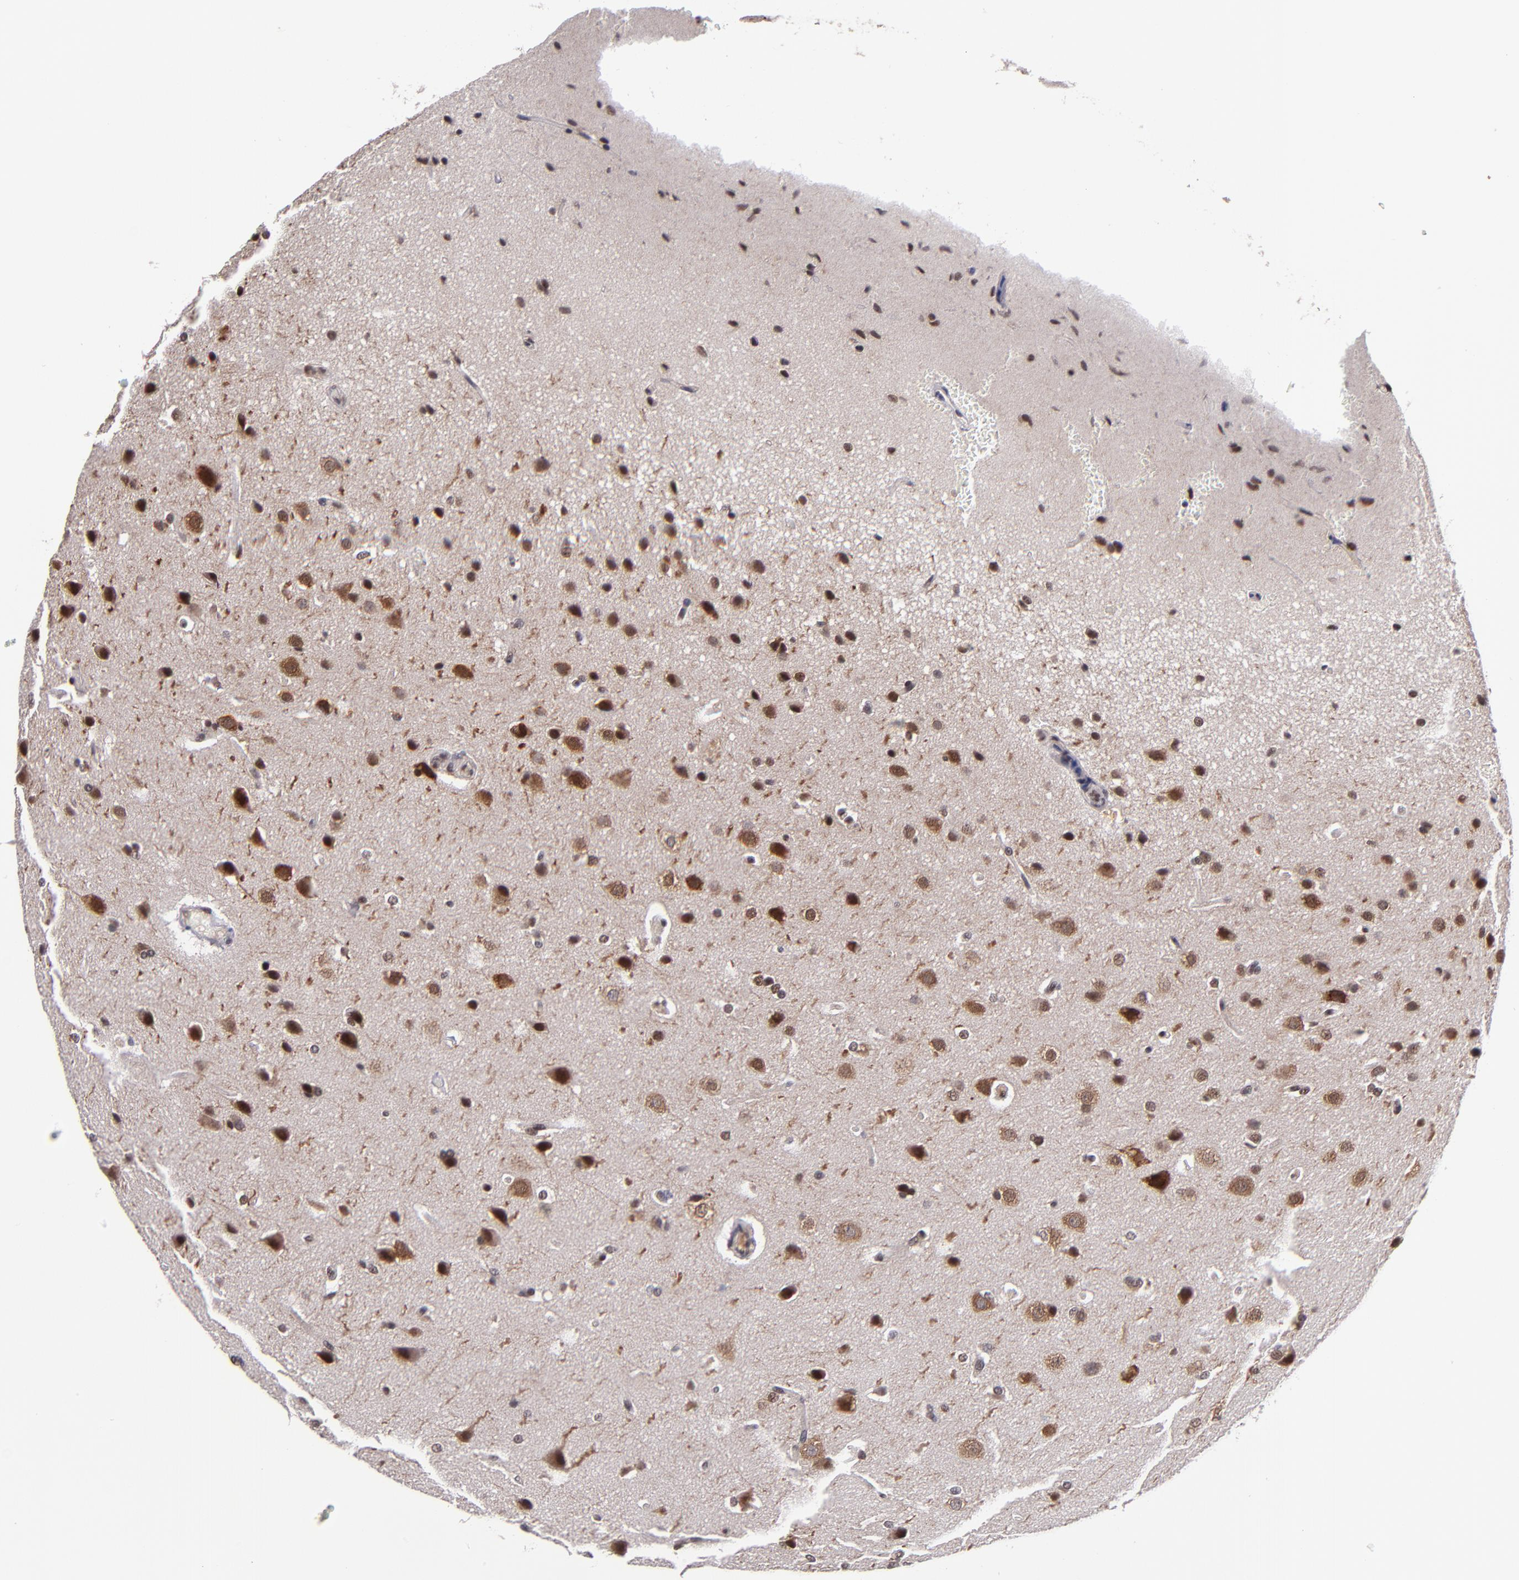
{"staining": {"intensity": "moderate", "quantity": ">75%", "location": "nuclear"}, "tissue": "glioma", "cell_type": "Tumor cells", "image_type": "cancer", "snomed": [{"axis": "morphology", "description": "Glioma, malignant, Low grade"}, {"axis": "topography", "description": "Cerebral cortex"}], "caption": "DAB (3,3'-diaminobenzidine) immunohistochemical staining of malignant low-grade glioma demonstrates moderate nuclear protein positivity in approximately >75% of tumor cells. The protein is shown in brown color, while the nuclei are stained blue.", "gene": "EP300", "patient": {"sex": "female", "age": 47}}